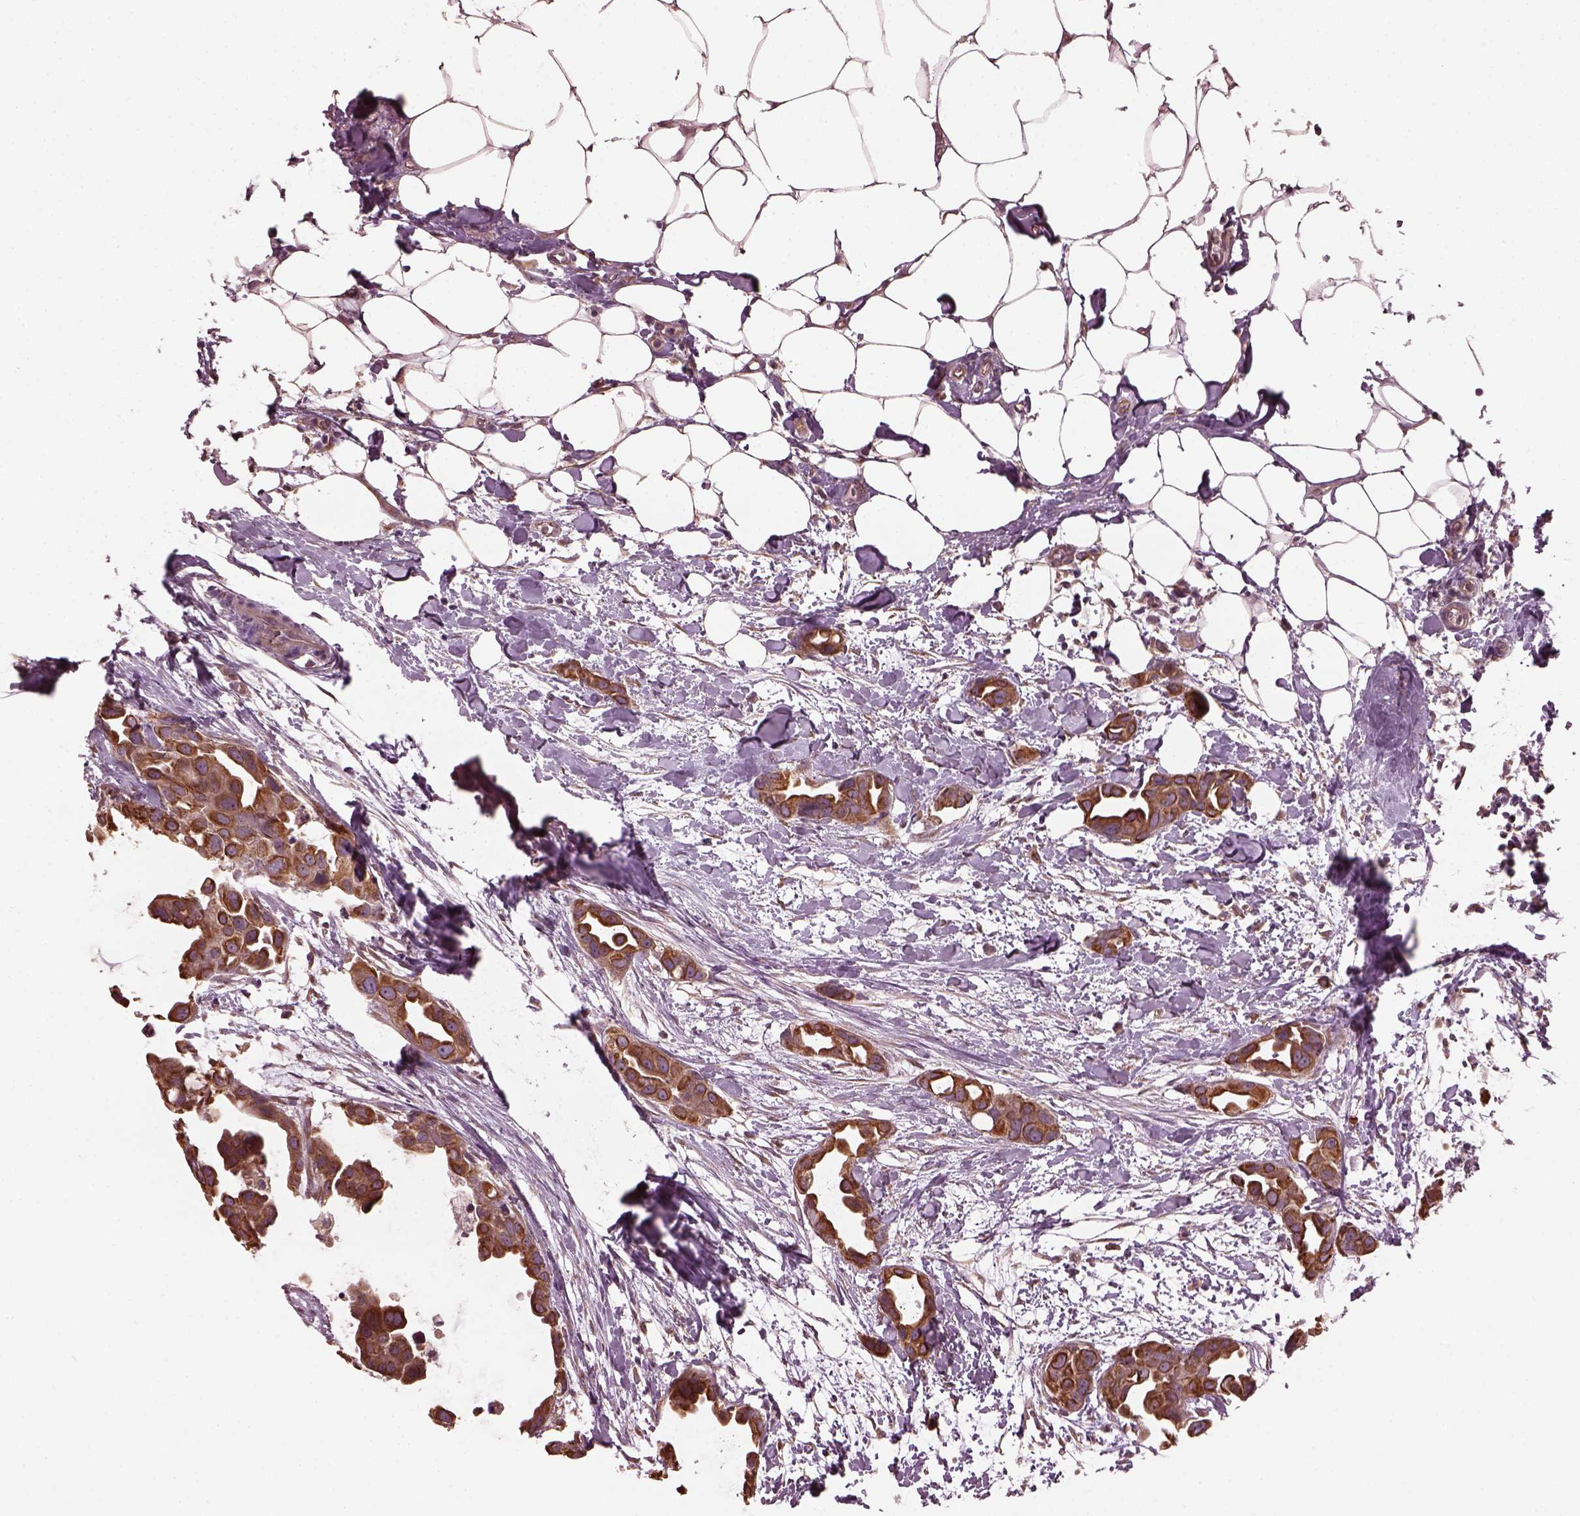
{"staining": {"intensity": "strong", "quantity": ">75%", "location": "cytoplasmic/membranous,nuclear"}, "tissue": "breast cancer", "cell_type": "Tumor cells", "image_type": "cancer", "snomed": [{"axis": "morphology", "description": "Duct carcinoma"}, {"axis": "topography", "description": "Breast"}], "caption": "This is a micrograph of immunohistochemistry staining of breast cancer (intraductal carcinoma), which shows strong expression in the cytoplasmic/membranous and nuclear of tumor cells.", "gene": "RUFY3", "patient": {"sex": "female", "age": 38}}